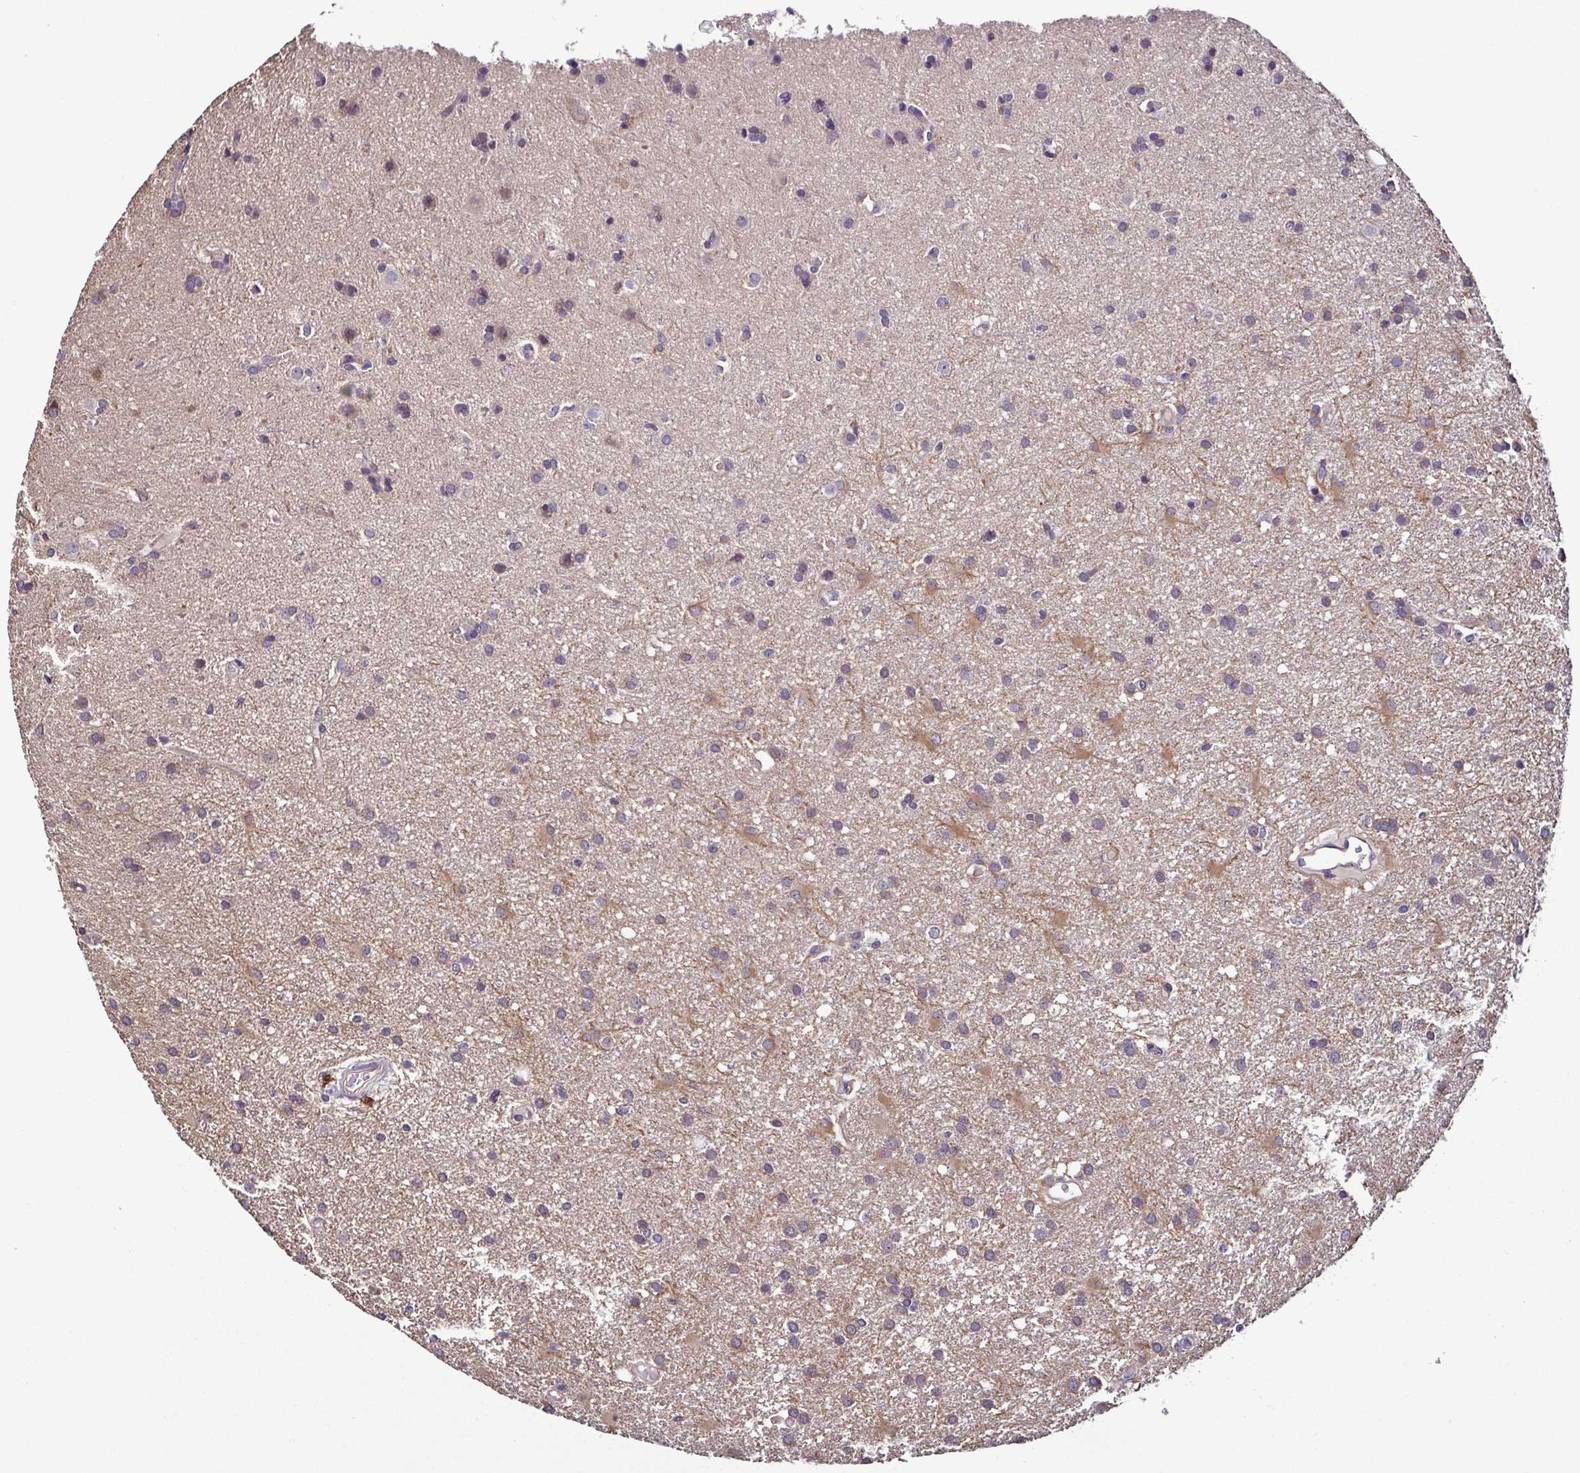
{"staining": {"intensity": "weak", "quantity": "25%-75%", "location": "cytoplasmic/membranous"}, "tissue": "glioma", "cell_type": "Tumor cells", "image_type": "cancer", "snomed": [{"axis": "morphology", "description": "Glioma, malignant, High grade"}, {"axis": "topography", "description": "Brain"}], "caption": "Glioma stained with DAB (3,3'-diaminobenzidine) immunohistochemistry displays low levels of weak cytoplasmic/membranous expression in approximately 25%-75% of tumor cells.", "gene": "LMOD2", "patient": {"sex": "male", "age": 55}}